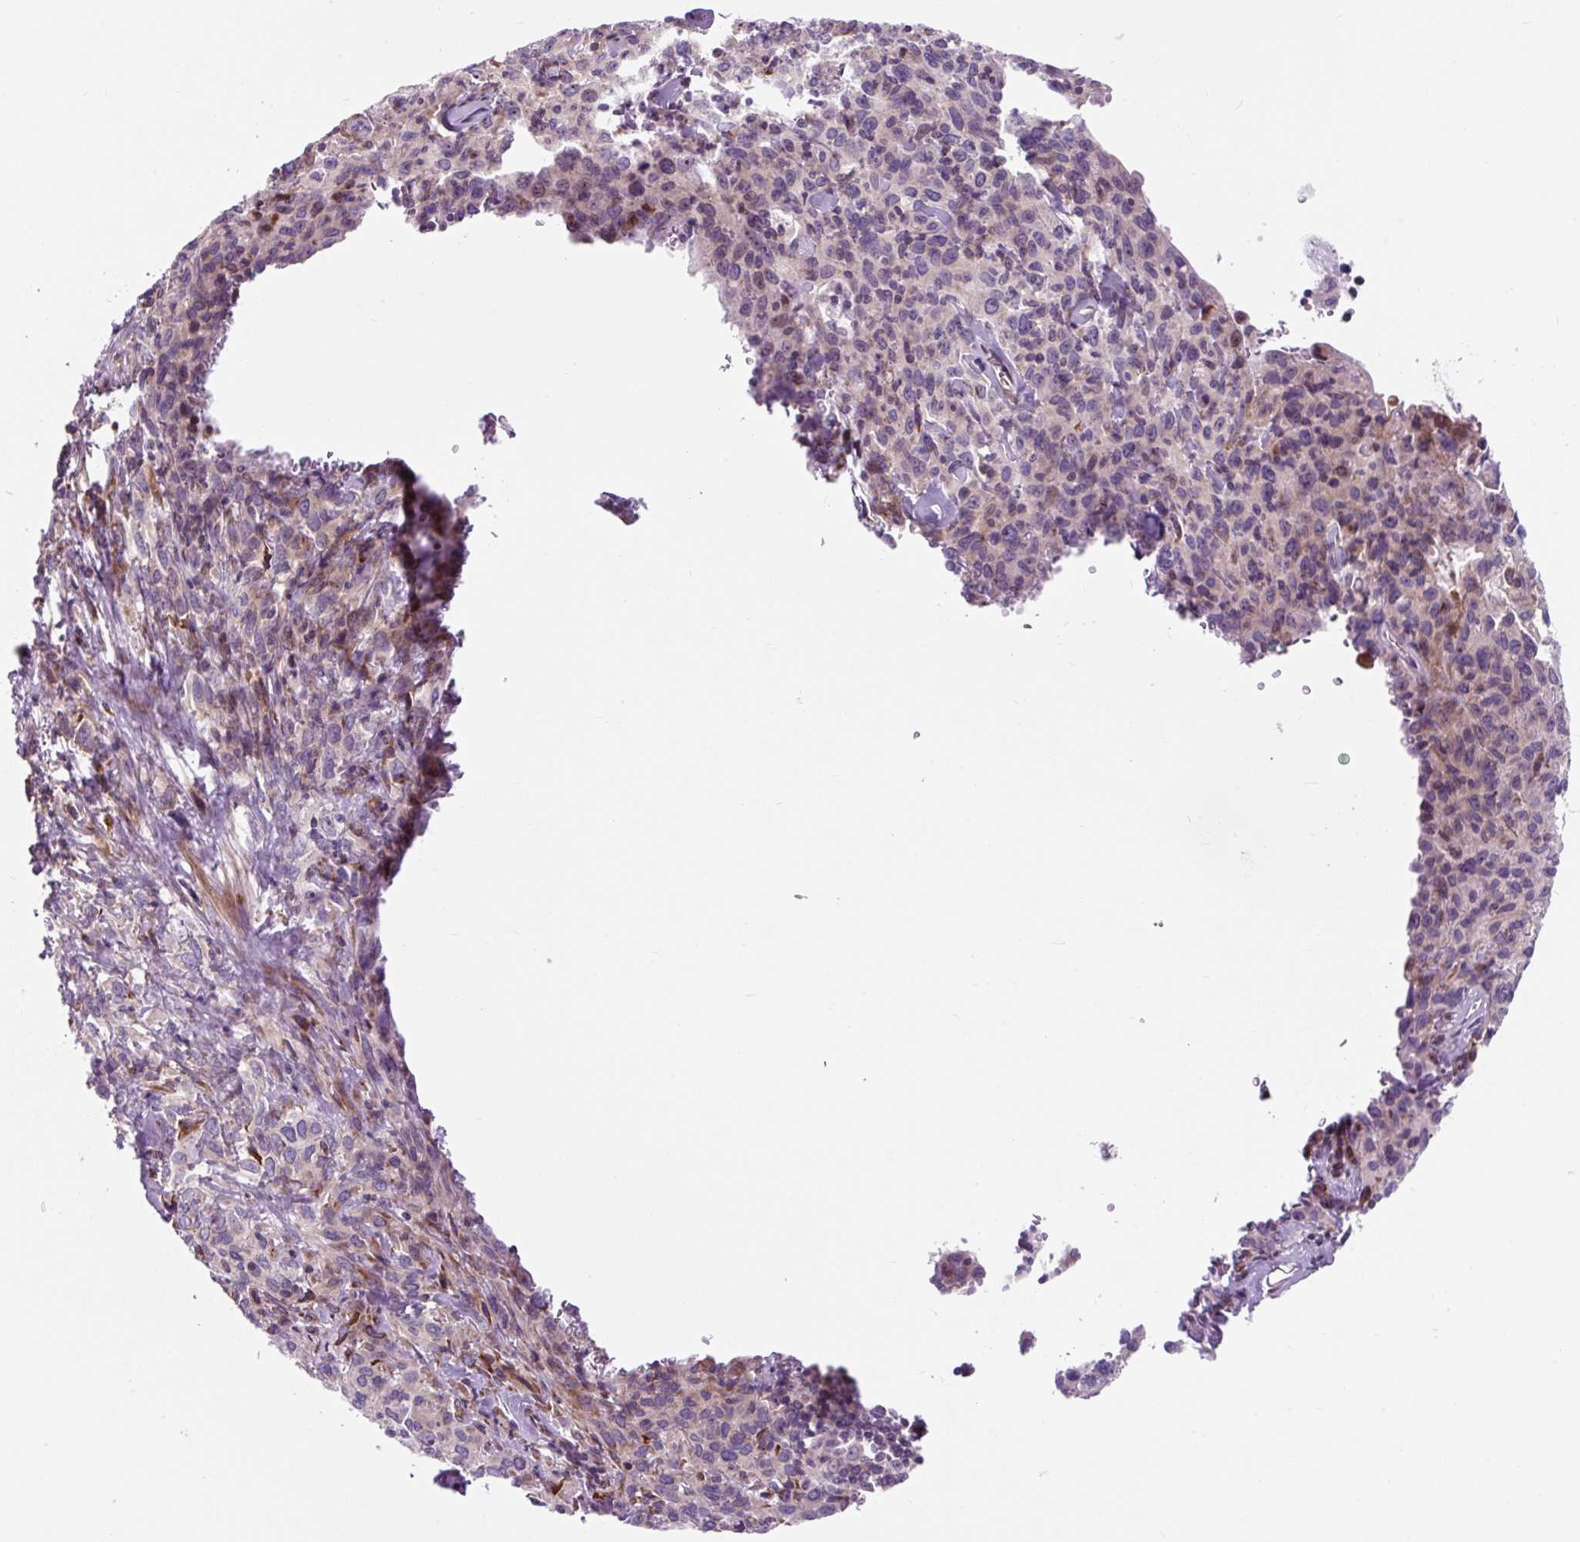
{"staining": {"intensity": "weak", "quantity": "<25%", "location": "cytoplasmic/membranous"}, "tissue": "cervical cancer", "cell_type": "Tumor cells", "image_type": "cancer", "snomed": [{"axis": "morphology", "description": "Normal tissue, NOS"}, {"axis": "morphology", "description": "Squamous cell carcinoma, NOS"}, {"axis": "topography", "description": "Cervix"}], "caption": "High power microscopy histopathology image of an immunohistochemistry photomicrograph of cervical cancer (squamous cell carcinoma), revealing no significant positivity in tumor cells.", "gene": "CISD3", "patient": {"sex": "female", "age": 51}}